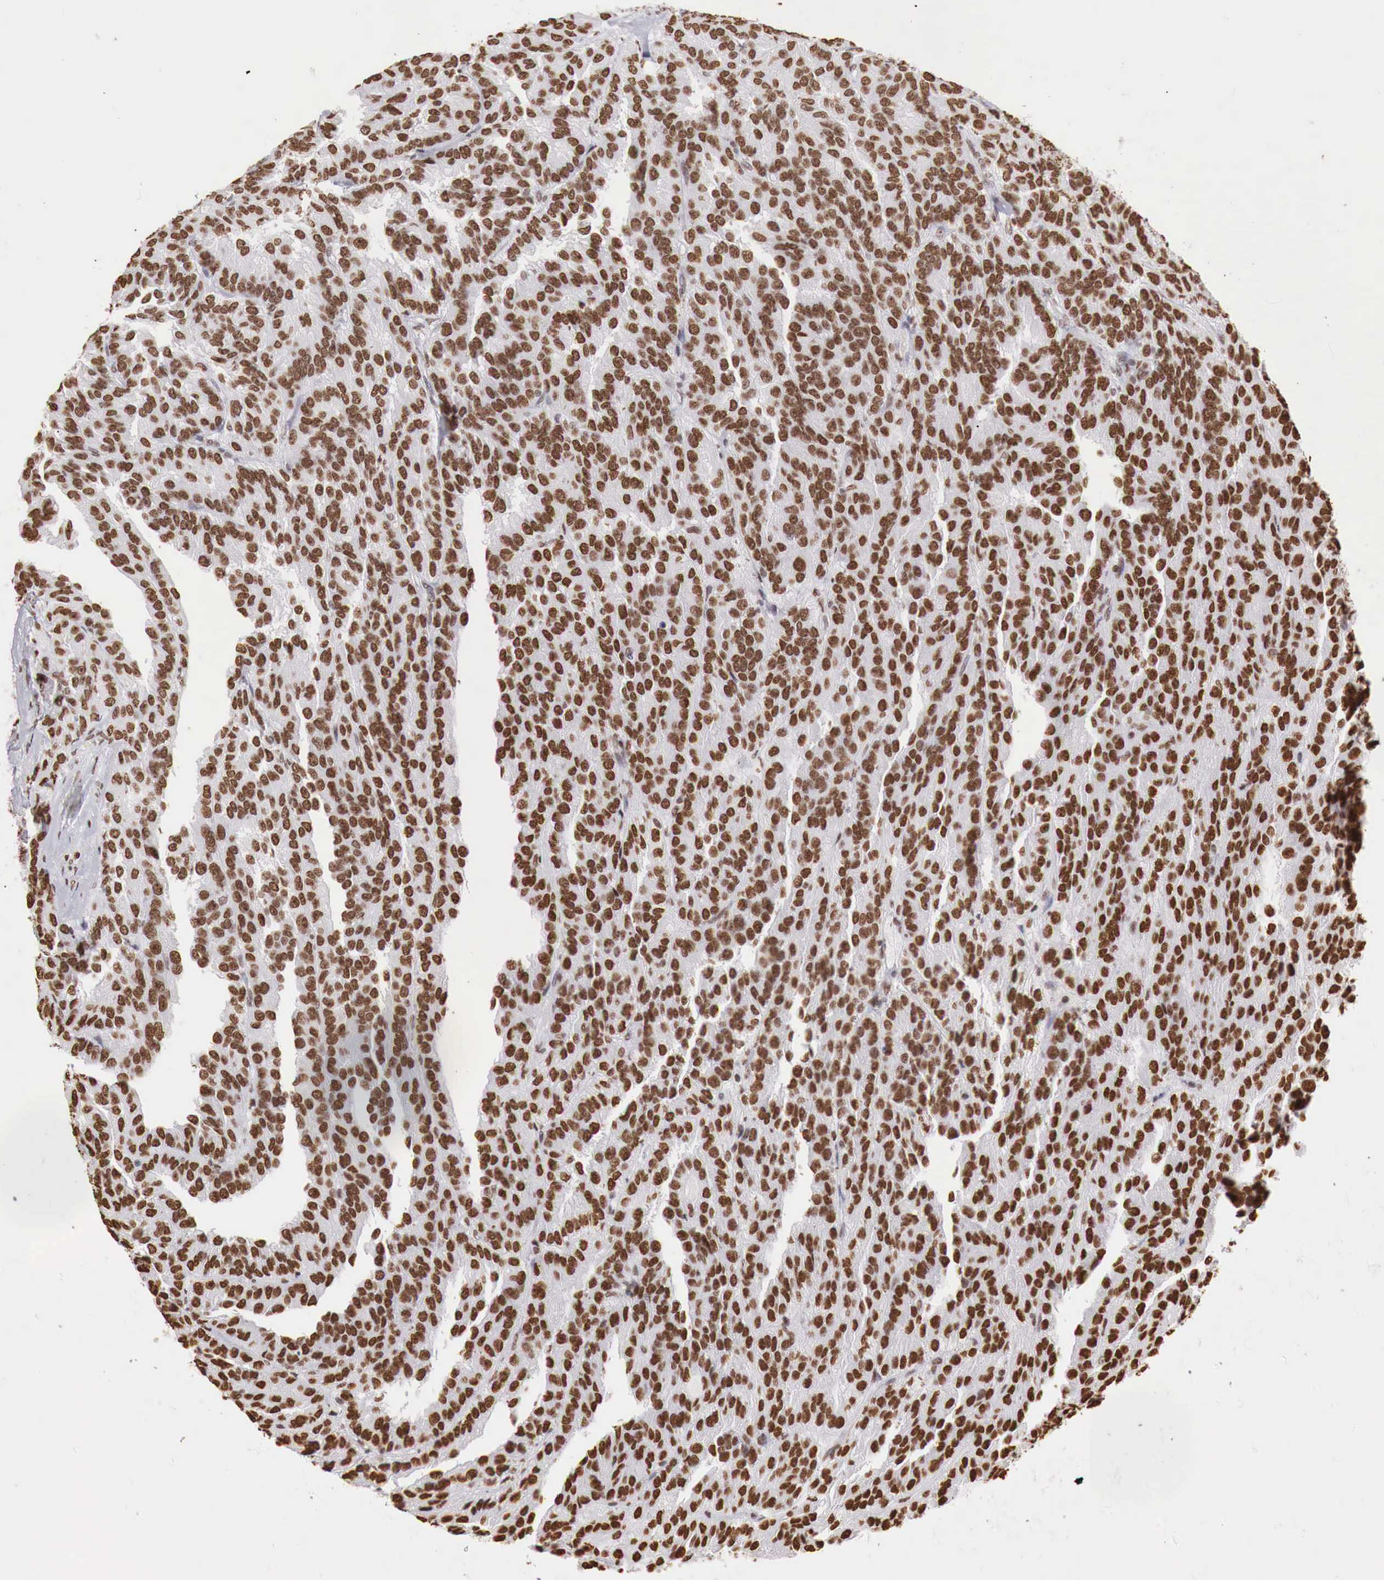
{"staining": {"intensity": "strong", "quantity": ">75%", "location": "nuclear"}, "tissue": "renal cancer", "cell_type": "Tumor cells", "image_type": "cancer", "snomed": [{"axis": "morphology", "description": "Adenocarcinoma, NOS"}, {"axis": "topography", "description": "Kidney"}], "caption": "Renal cancer stained for a protein exhibits strong nuclear positivity in tumor cells.", "gene": "DKC1", "patient": {"sex": "male", "age": 46}}